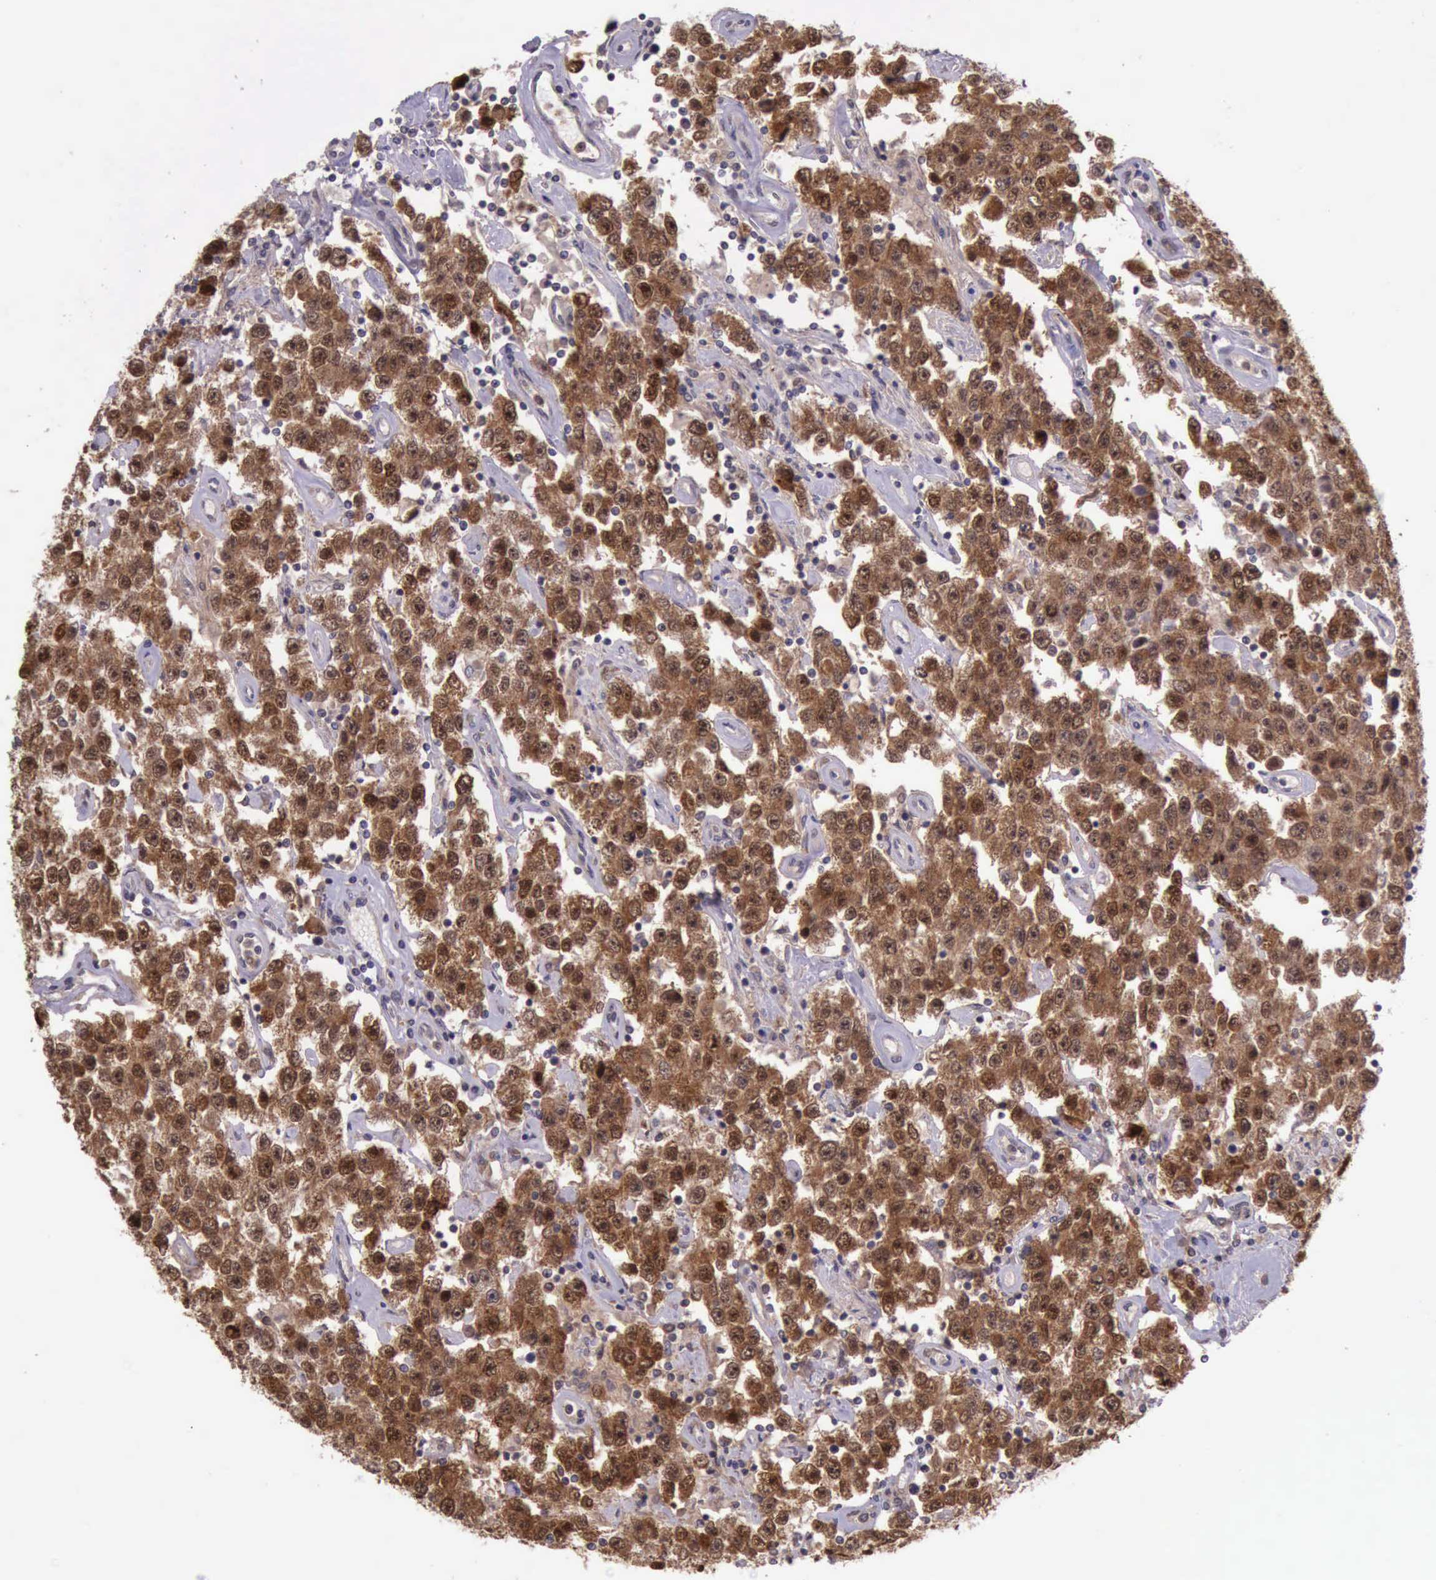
{"staining": {"intensity": "moderate", "quantity": ">75%", "location": "cytoplasmic/membranous,nuclear"}, "tissue": "testis cancer", "cell_type": "Tumor cells", "image_type": "cancer", "snomed": [{"axis": "morphology", "description": "Seminoma, NOS"}, {"axis": "topography", "description": "Testis"}], "caption": "Human testis cancer (seminoma) stained for a protein (brown) shows moderate cytoplasmic/membranous and nuclear positive expression in approximately >75% of tumor cells.", "gene": "PRICKLE3", "patient": {"sex": "male", "age": 52}}